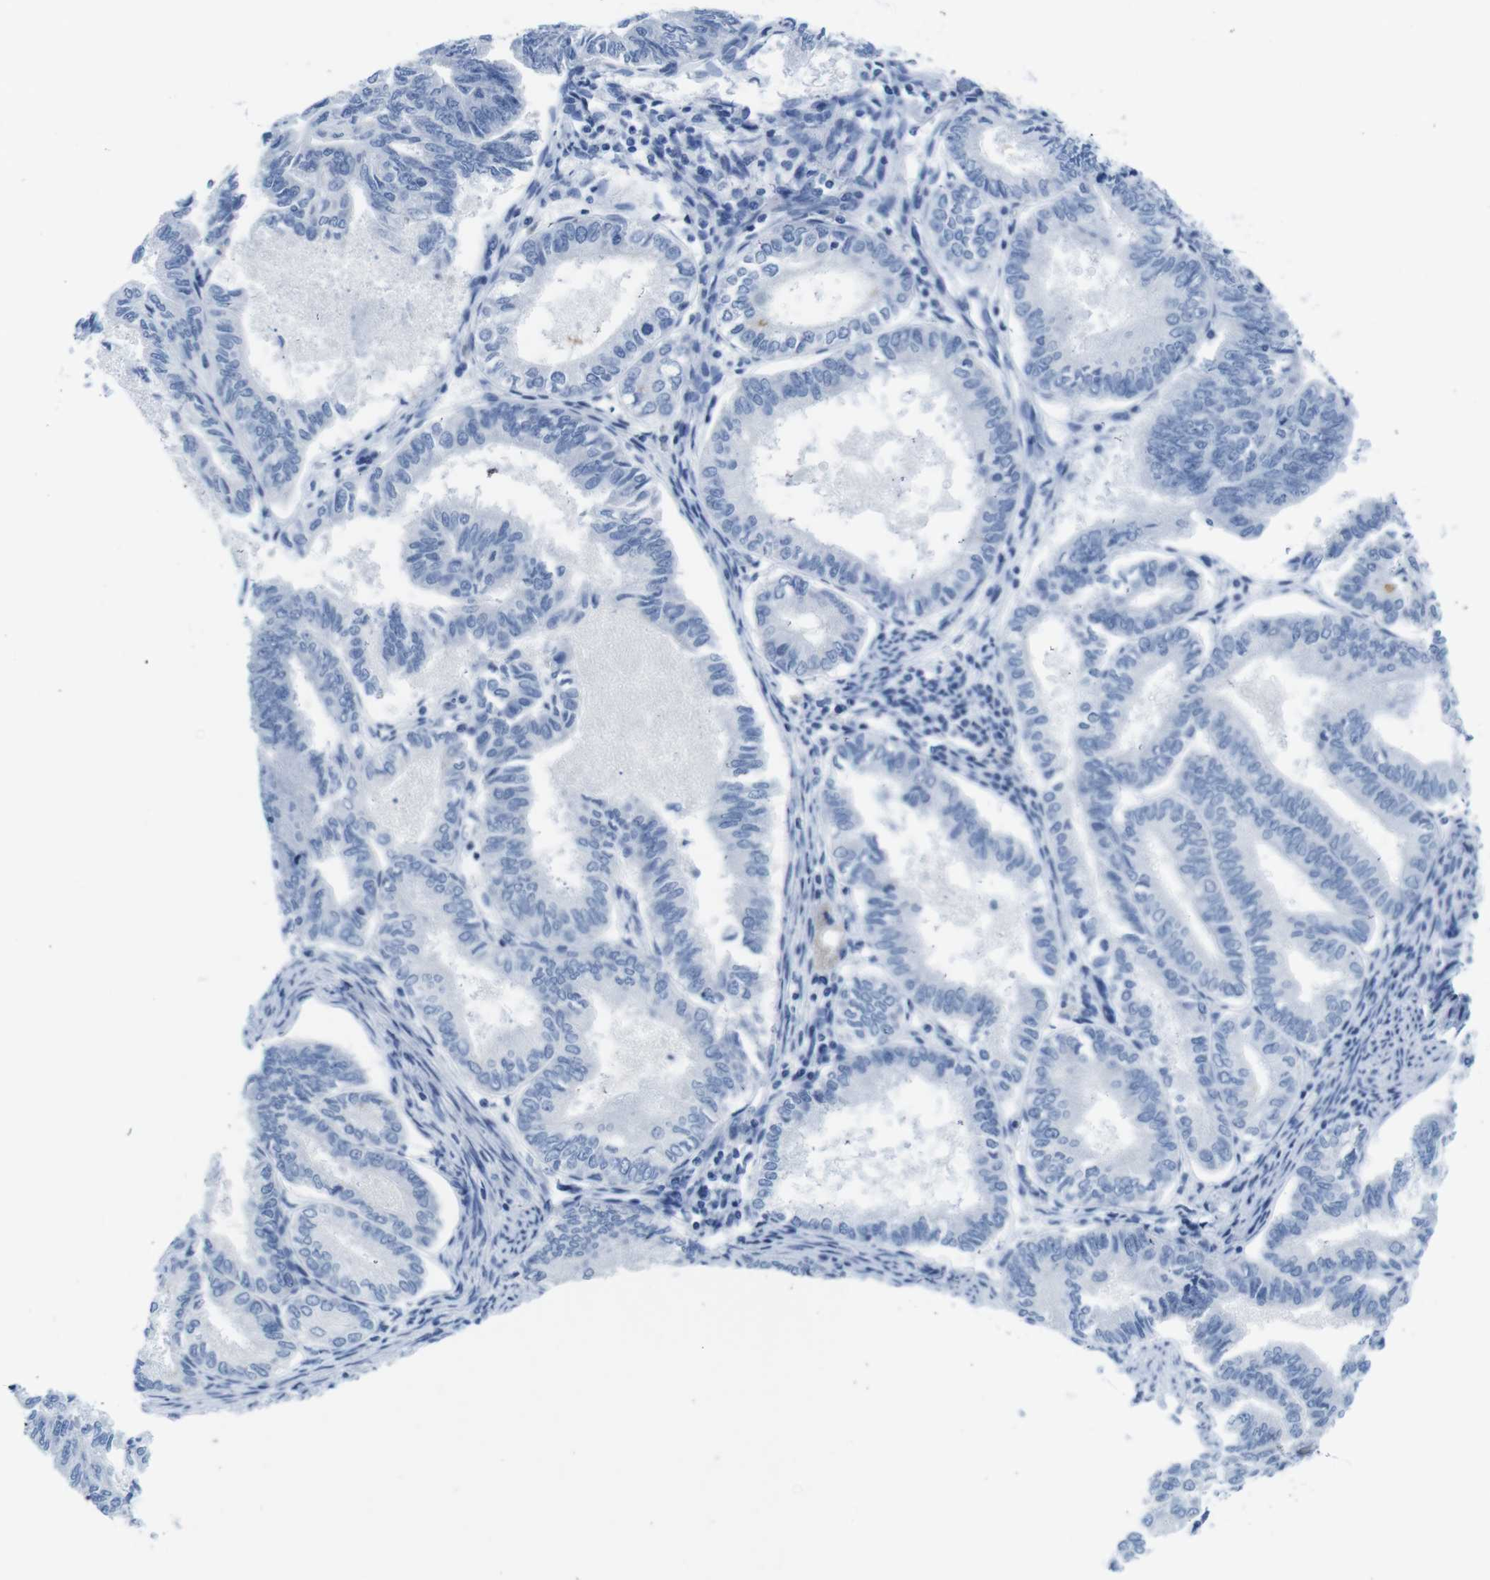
{"staining": {"intensity": "negative", "quantity": "none", "location": "none"}, "tissue": "endometrial cancer", "cell_type": "Tumor cells", "image_type": "cancer", "snomed": [{"axis": "morphology", "description": "Adenocarcinoma, NOS"}, {"axis": "topography", "description": "Endometrium"}], "caption": "Tumor cells are negative for brown protein staining in endometrial cancer (adenocarcinoma).", "gene": "MAP6", "patient": {"sex": "female", "age": 86}}